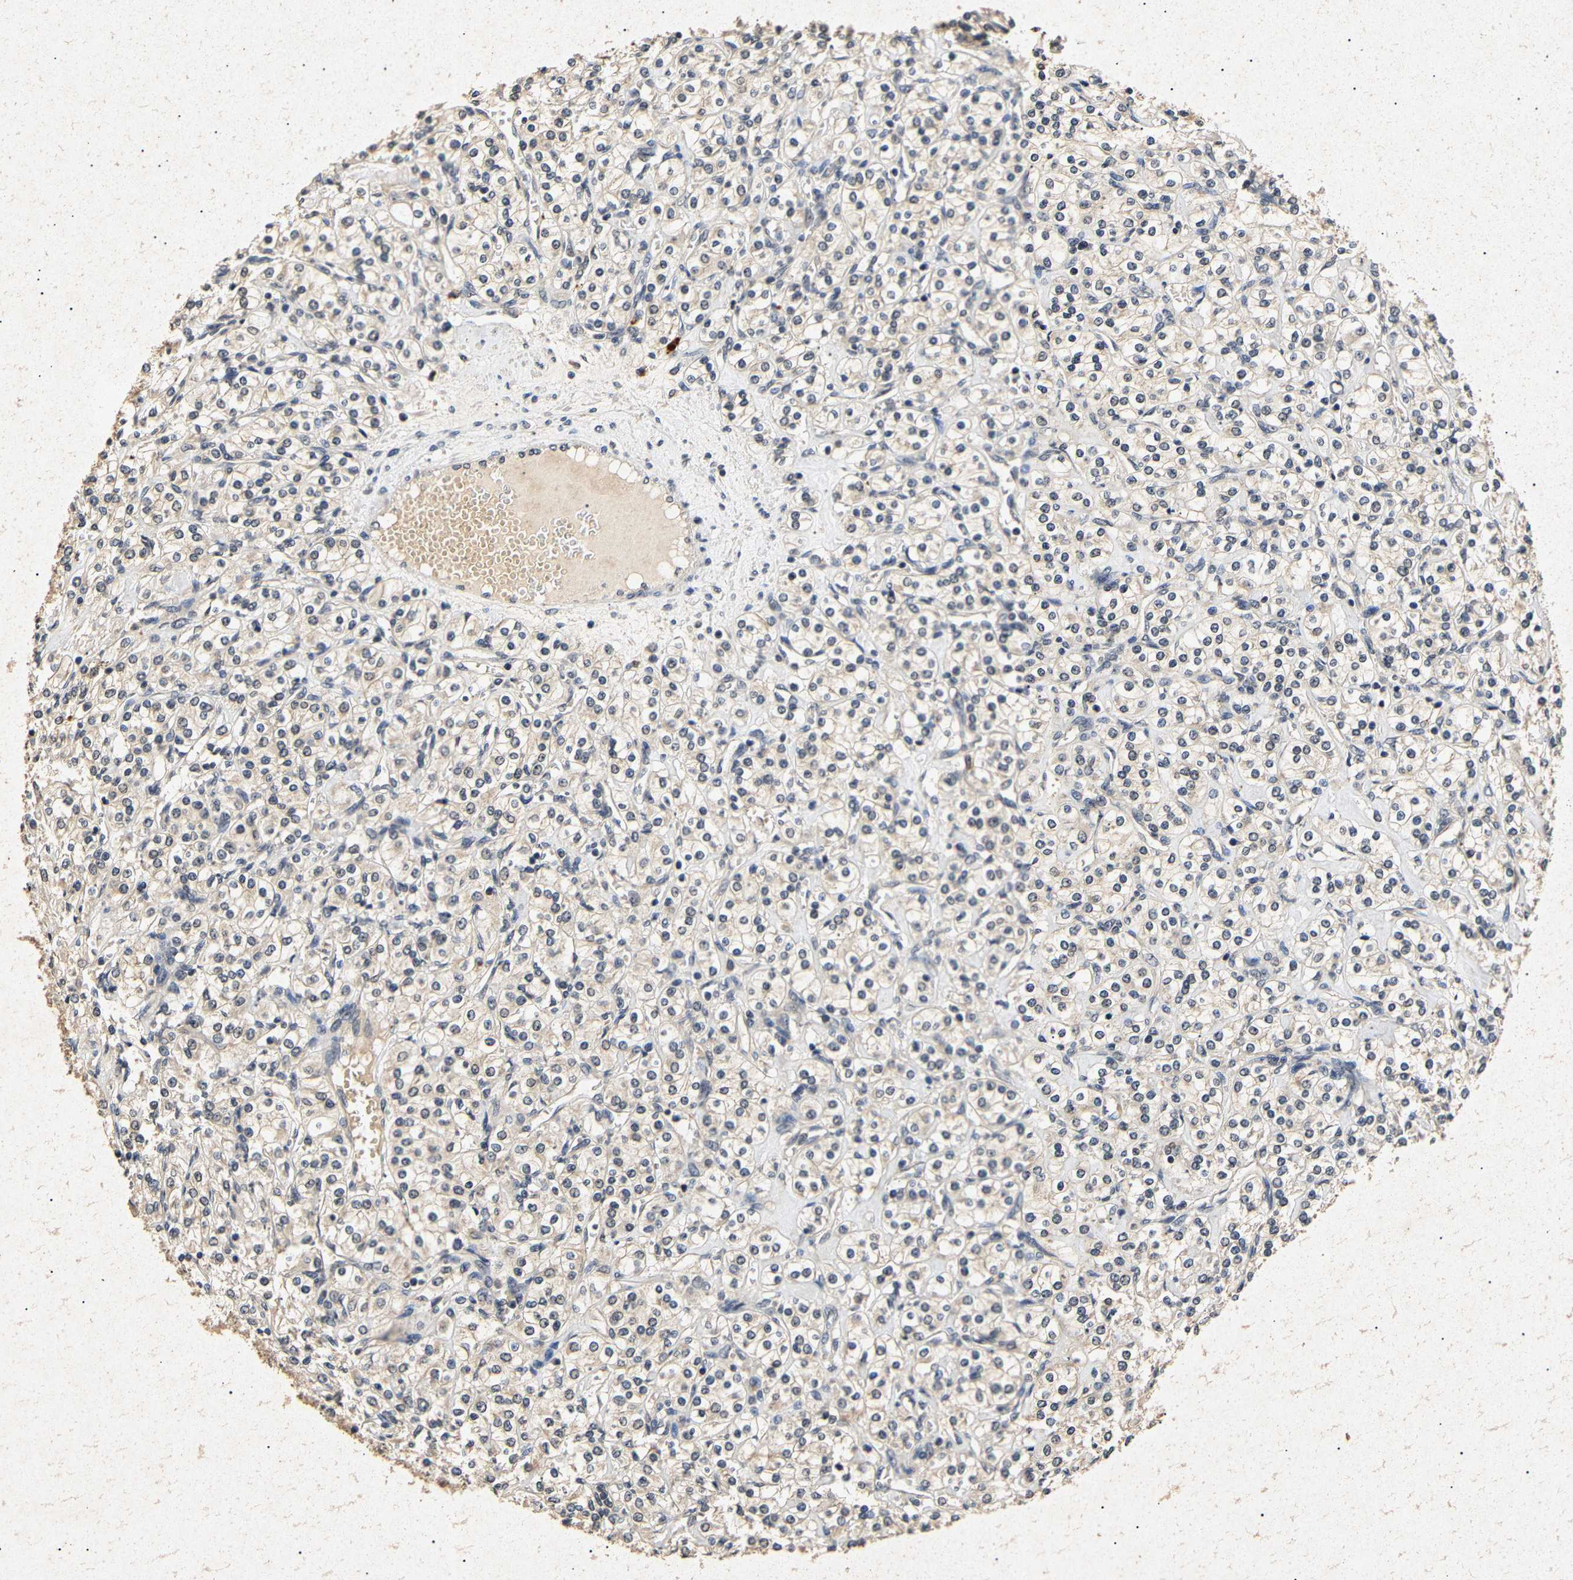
{"staining": {"intensity": "weak", "quantity": "25%-75%", "location": "cytoplasmic/membranous,nuclear"}, "tissue": "renal cancer", "cell_type": "Tumor cells", "image_type": "cancer", "snomed": [{"axis": "morphology", "description": "Adenocarcinoma, NOS"}, {"axis": "topography", "description": "Kidney"}], "caption": "Renal cancer tissue displays weak cytoplasmic/membranous and nuclear positivity in about 25%-75% of tumor cells, visualized by immunohistochemistry.", "gene": "PARN", "patient": {"sex": "male", "age": 77}}